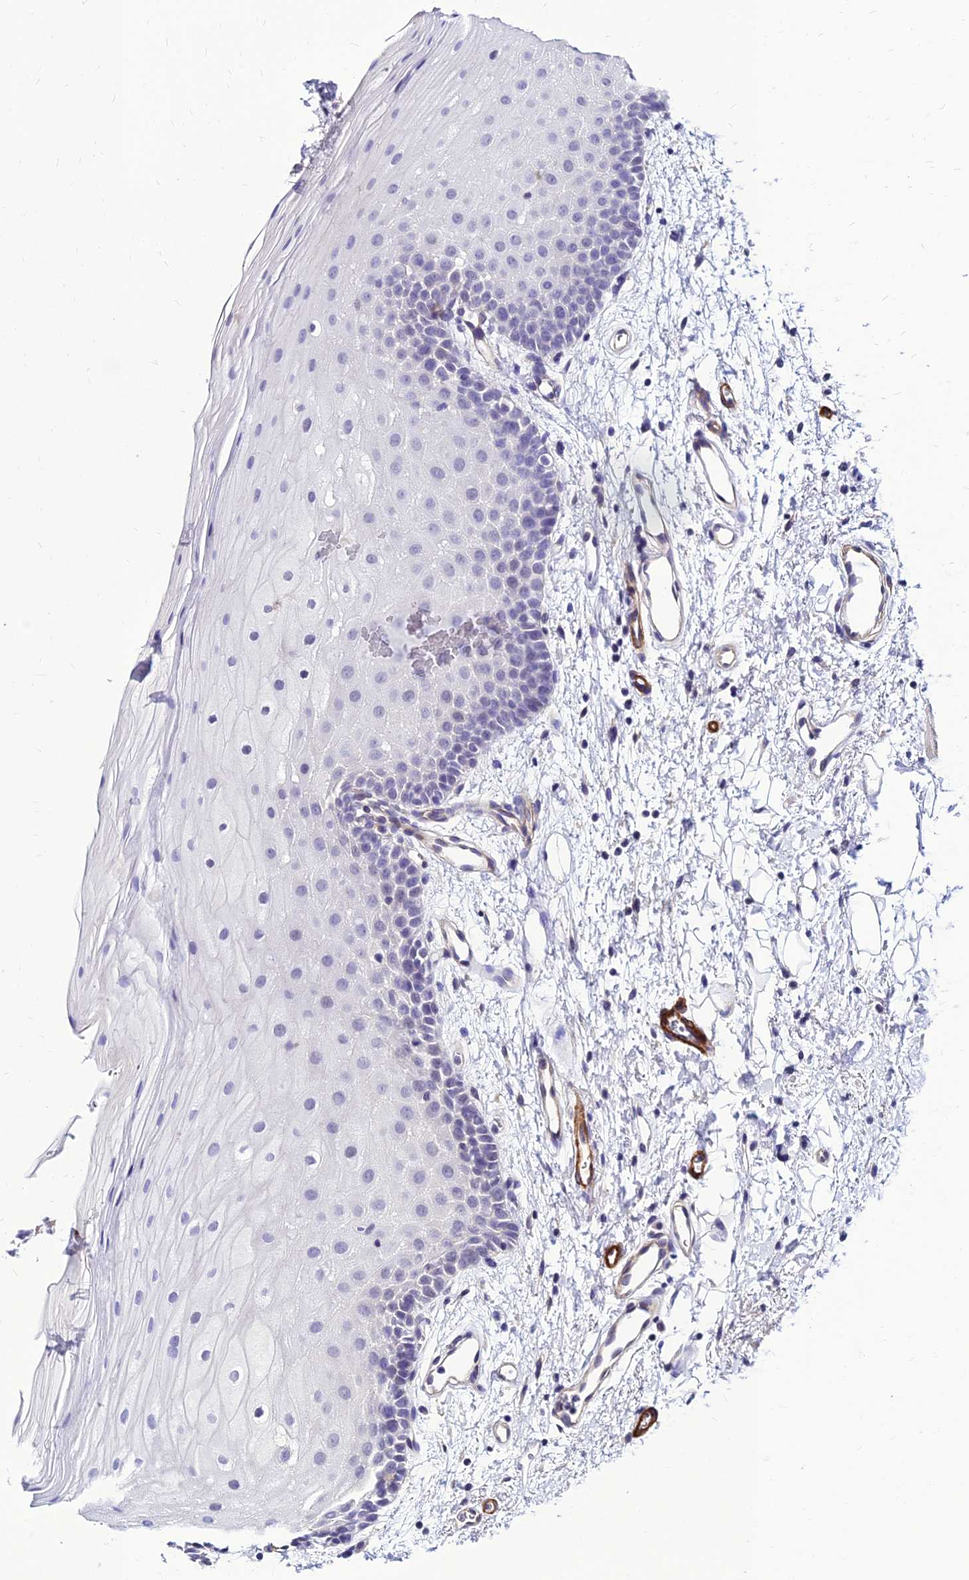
{"staining": {"intensity": "negative", "quantity": "none", "location": "none"}, "tissue": "oral mucosa", "cell_type": "Squamous epithelial cells", "image_type": "normal", "snomed": [{"axis": "morphology", "description": "Normal tissue, NOS"}, {"axis": "topography", "description": "Oral tissue"}], "caption": "Immunohistochemistry micrograph of benign human oral mucosa stained for a protein (brown), which displays no staining in squamous epithelial cells.", "gene": "YEATS2", "patient": {"sex": "male", "age": 68}}